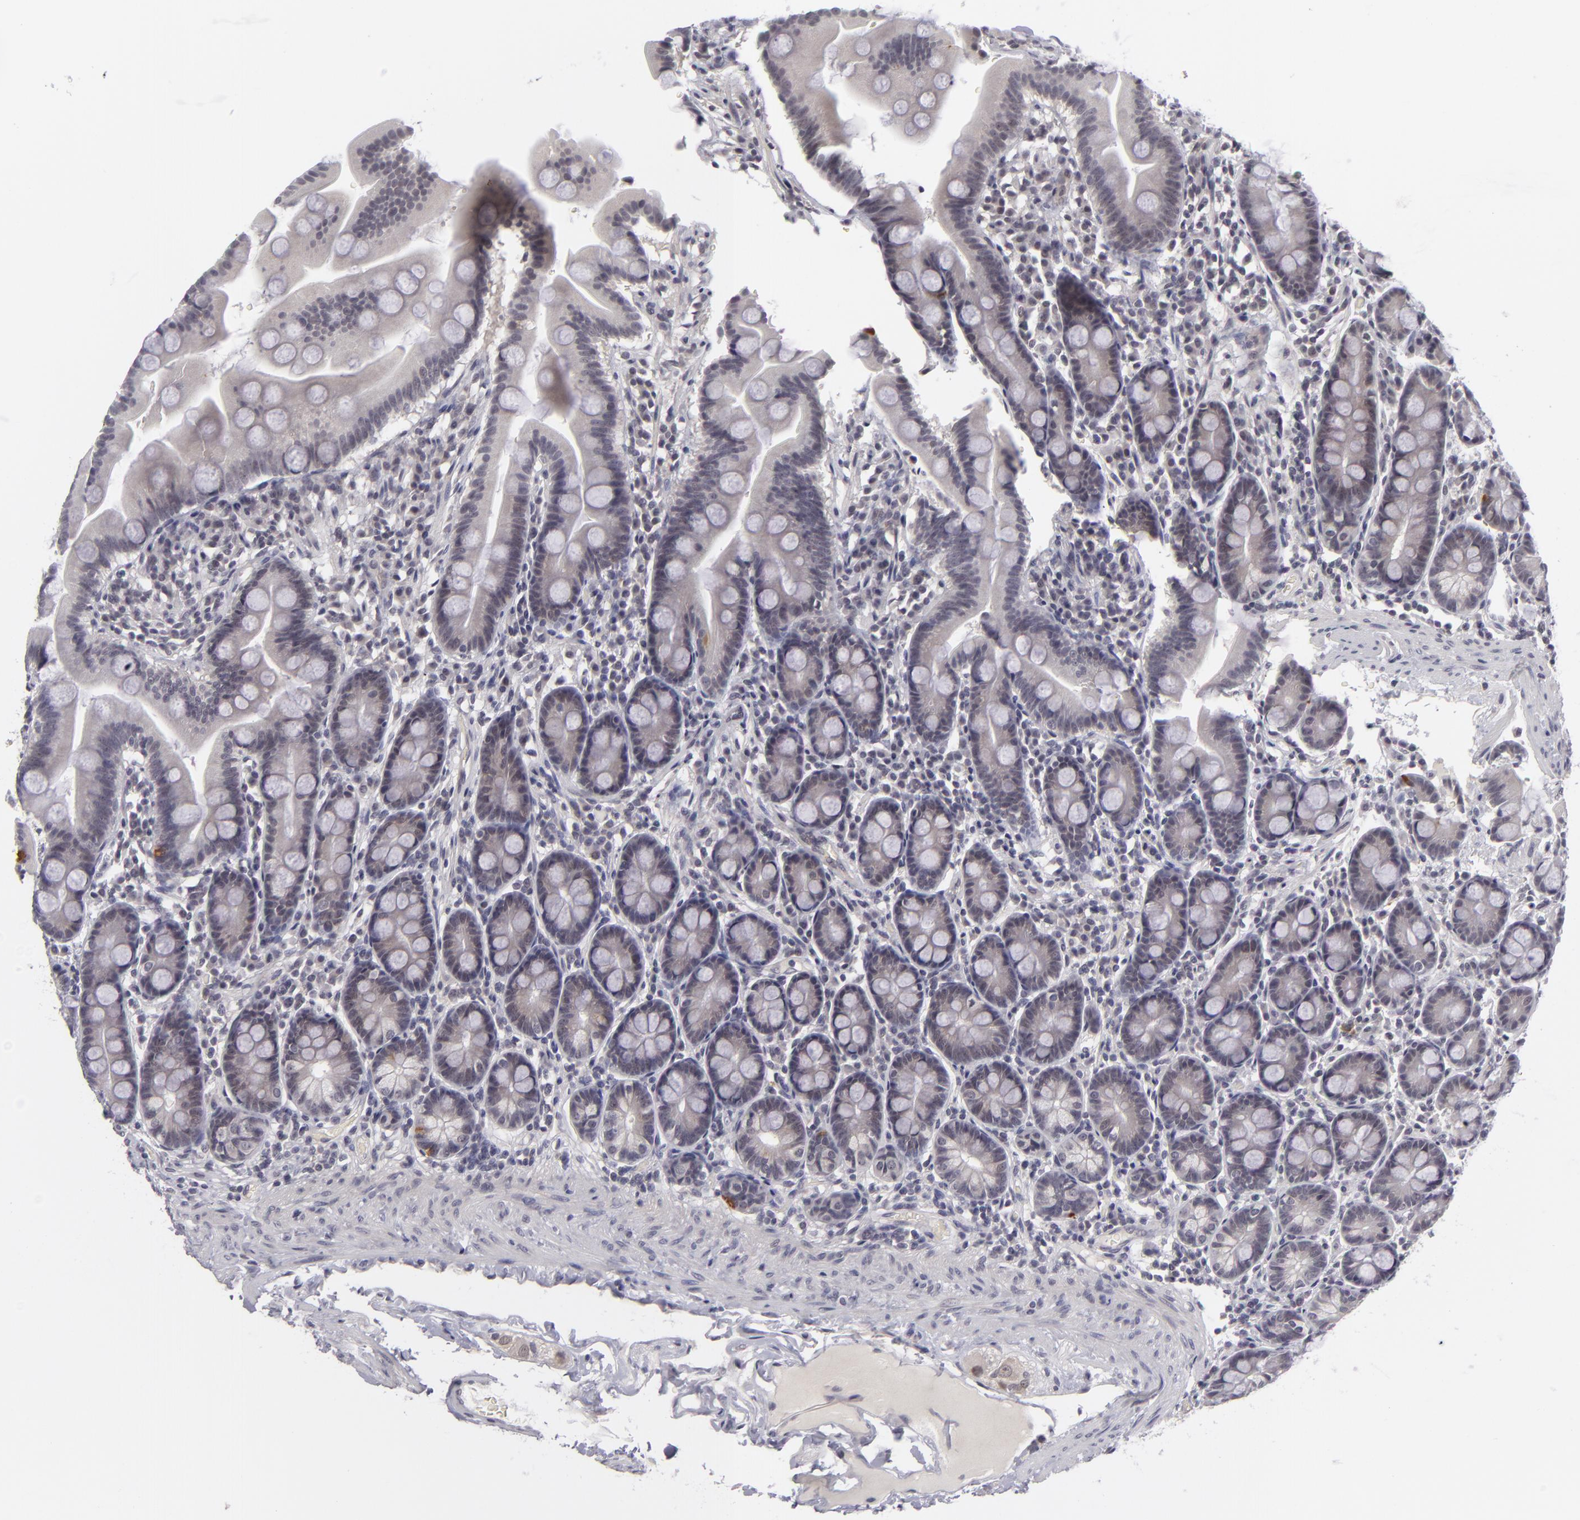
{"staining": {"intensity": "negative", "quantity": "none", "location": "none"}, "tissue": "duodenum", "cell_type": "Glandular cells", "image_type": "normal", "snomed": [{"axis": "morphology", "description": "Normal tissue, NOS"}, {"axis": "topography", "description": "Duodenum"}], "caption": "Immunohistochemistry photomicrograph of benign duodenum: human duodenum stained with DAB (3,3'-diaminobenzidine) shows no significant protein positivity in glandular cells. (DAB (3,3'-diaminobenzidine) IHC, high magnification).", "gene": "DLG3", "patient": {"sex": "male", "age": 50}}